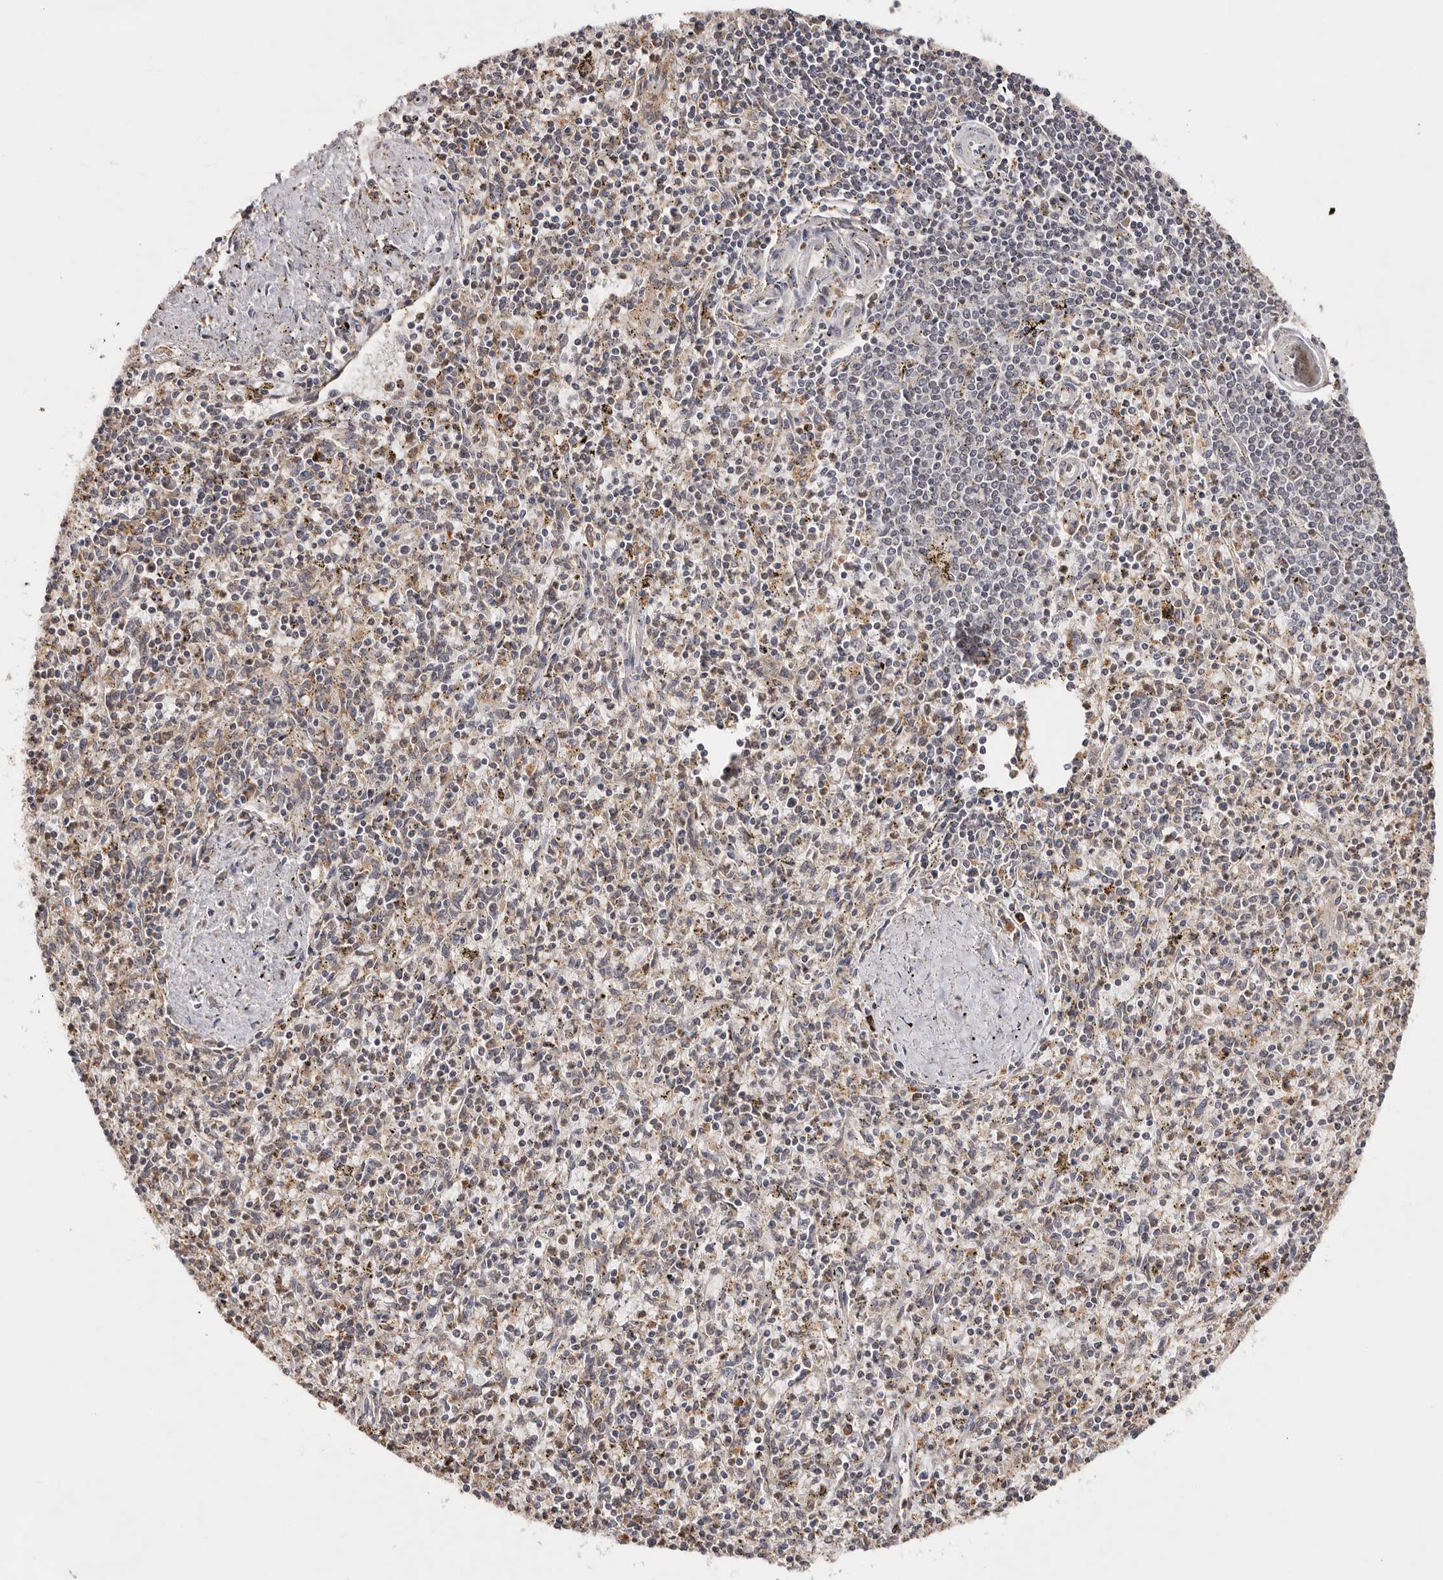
{"staining": {"intensity": "weak", "quantity": "25%-75%", "location": "cytoplasmic/membranous,nuclear"}, "tissue": "spleen", "cell_type": "Cells in red pulp", "image_type": "normal", "snomed": [{"axis": "morphology", "description": "Normal tissue, NOS"}, {"axis": "topography", "description": "Spleen"}], "caption": "IHC of benign human spleen shows low levels of weak cytoplasmic/membranous,nuclear staining in approximately 25%-75% of cells in red pulp. The staining was performed using DAB (3,3'-diaminobenzidine), with brown indicating positive protein expression. Nuclei are stained blue with hematoxylin.", "gene": "ZNF83", "patient": {"sex": "male", "age": 72}}